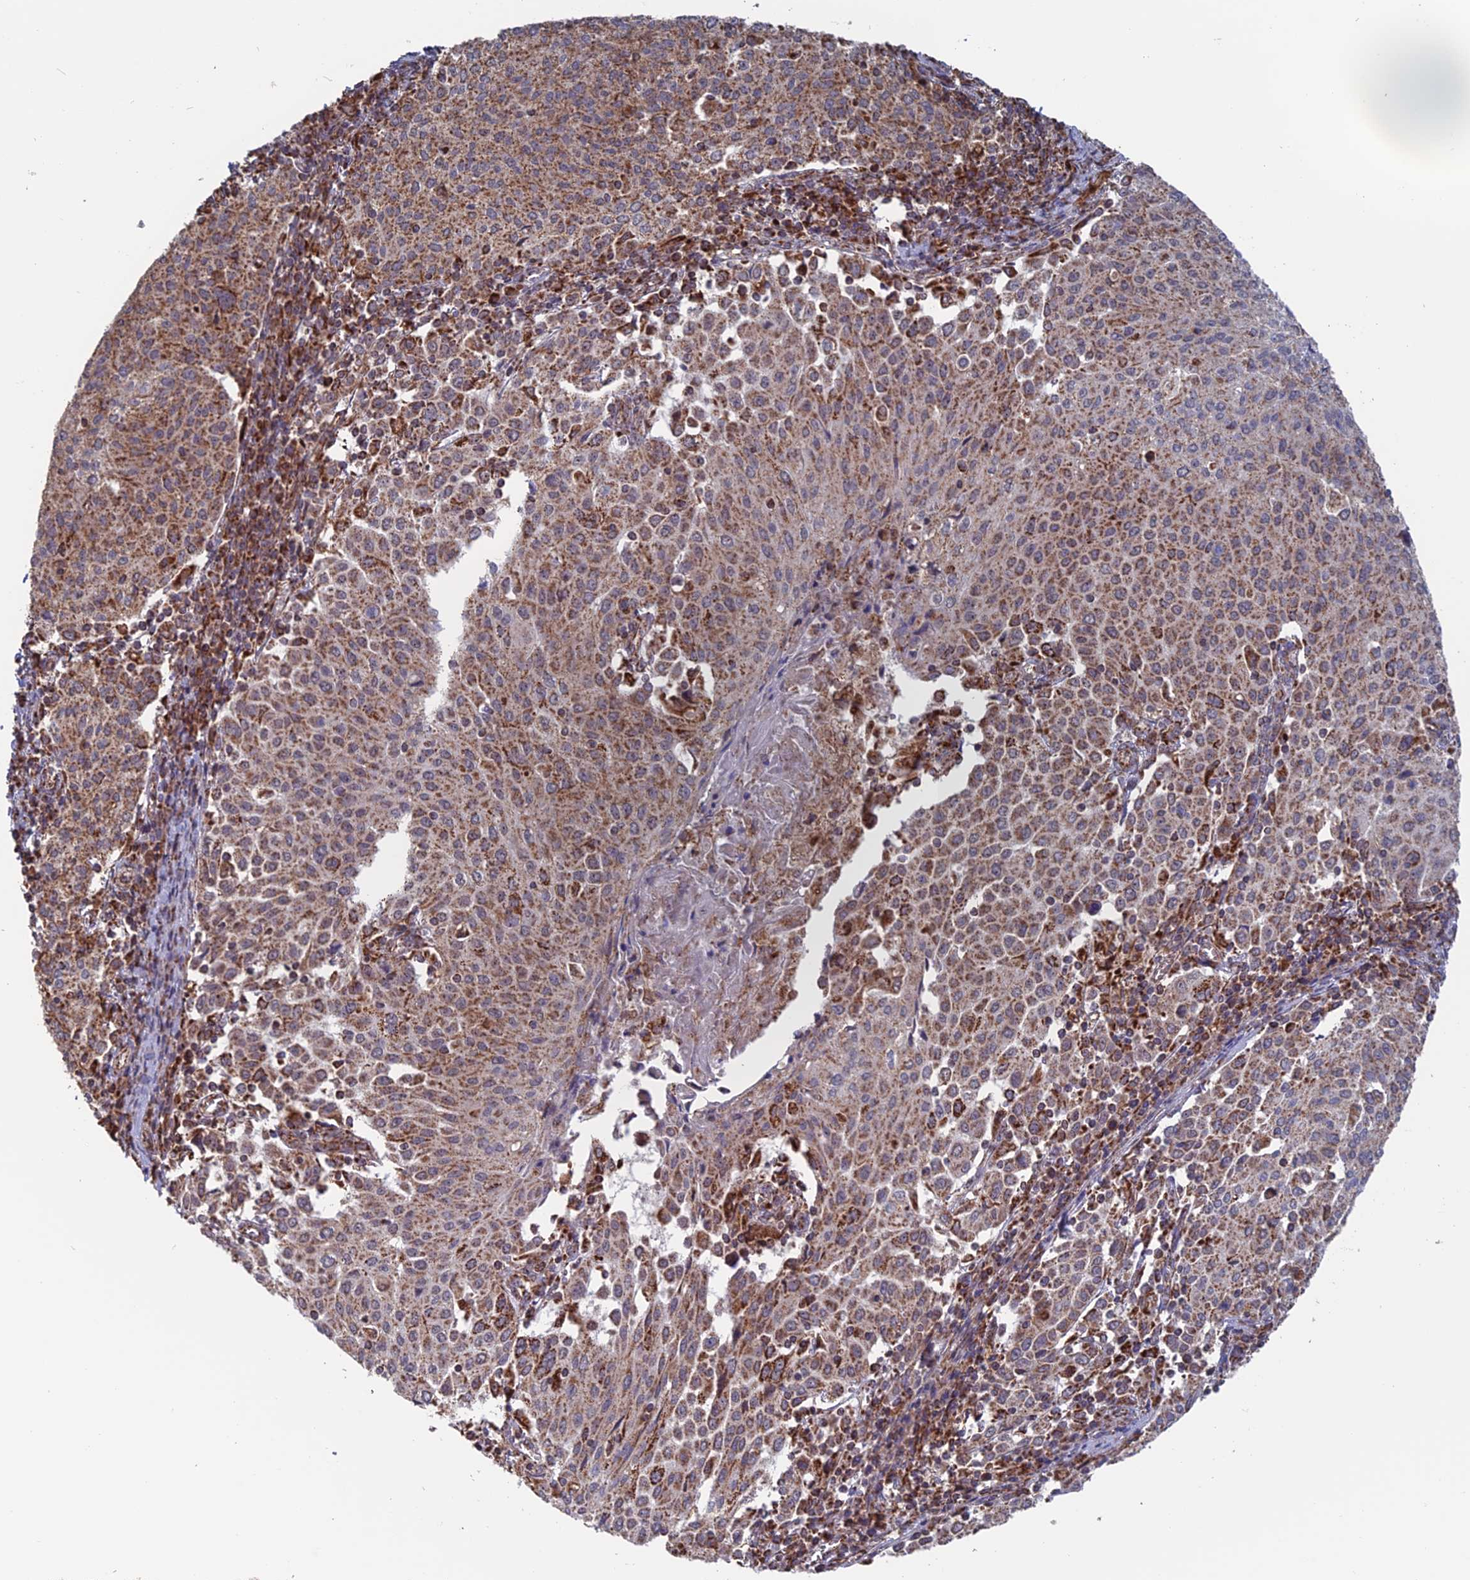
{"staining": {"intensity": "moderate", "quantity": ">75%", "location": "cytoplasmic/membranous"}, "tissue": "cervical cancer", "cell_type": "Tumor cells", "image_type": "cancer", "snomed": [{"axis": "morphology", "description": "Squamous cell carcinoma, NOS"}, {"axis": "topography", "description": "Cervix"}], "caption": "Cervical cancer (squamous cell carcinoma) stained for a protein reveals moderate cytoplasmic/membranous positivity in tumor cells.", "gene": "DTYMK", "patient": {"sex": "female", "age": 46}}